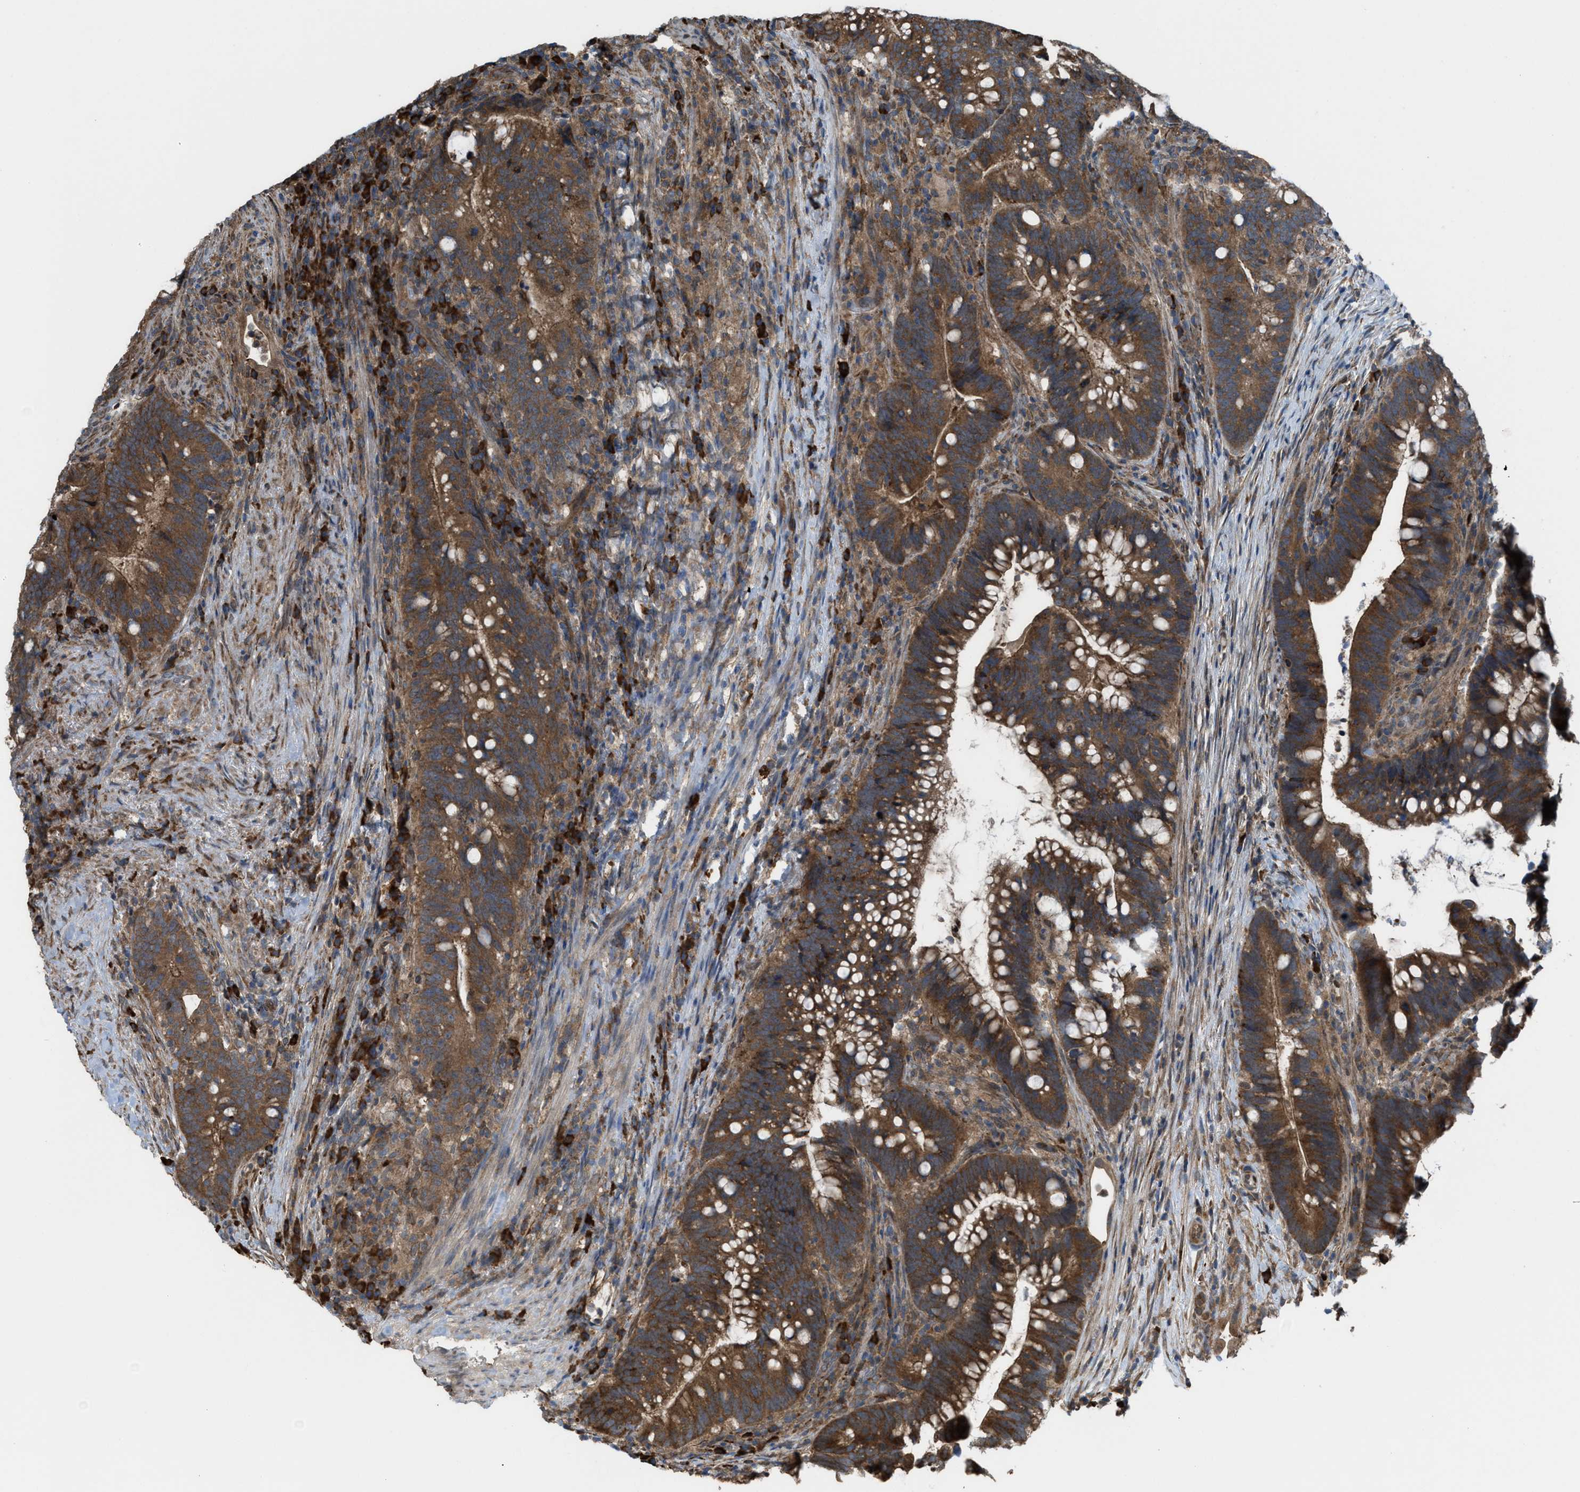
{"staining": {"intensity": "moderate", "quantity": ">75%", "location": "cytoplasmic/membranous"}, "tissue": "colorectal cancer", "cell_type": "Tumor cells", "image_type": "cancer", "snomed": [{"axis": "morphology", "description": "Adenocarcinoma, NOS"}, {"axis": "topography", "description": "Colon"}], "caption": "IHC (DAB) staining of human colorectal cancer shows moderate cytoplasmic/membranous protein positivity in approximately >75% of tumor cells.", "gene": "PLAA", "patient": {"sex": "female", "age": 66}}